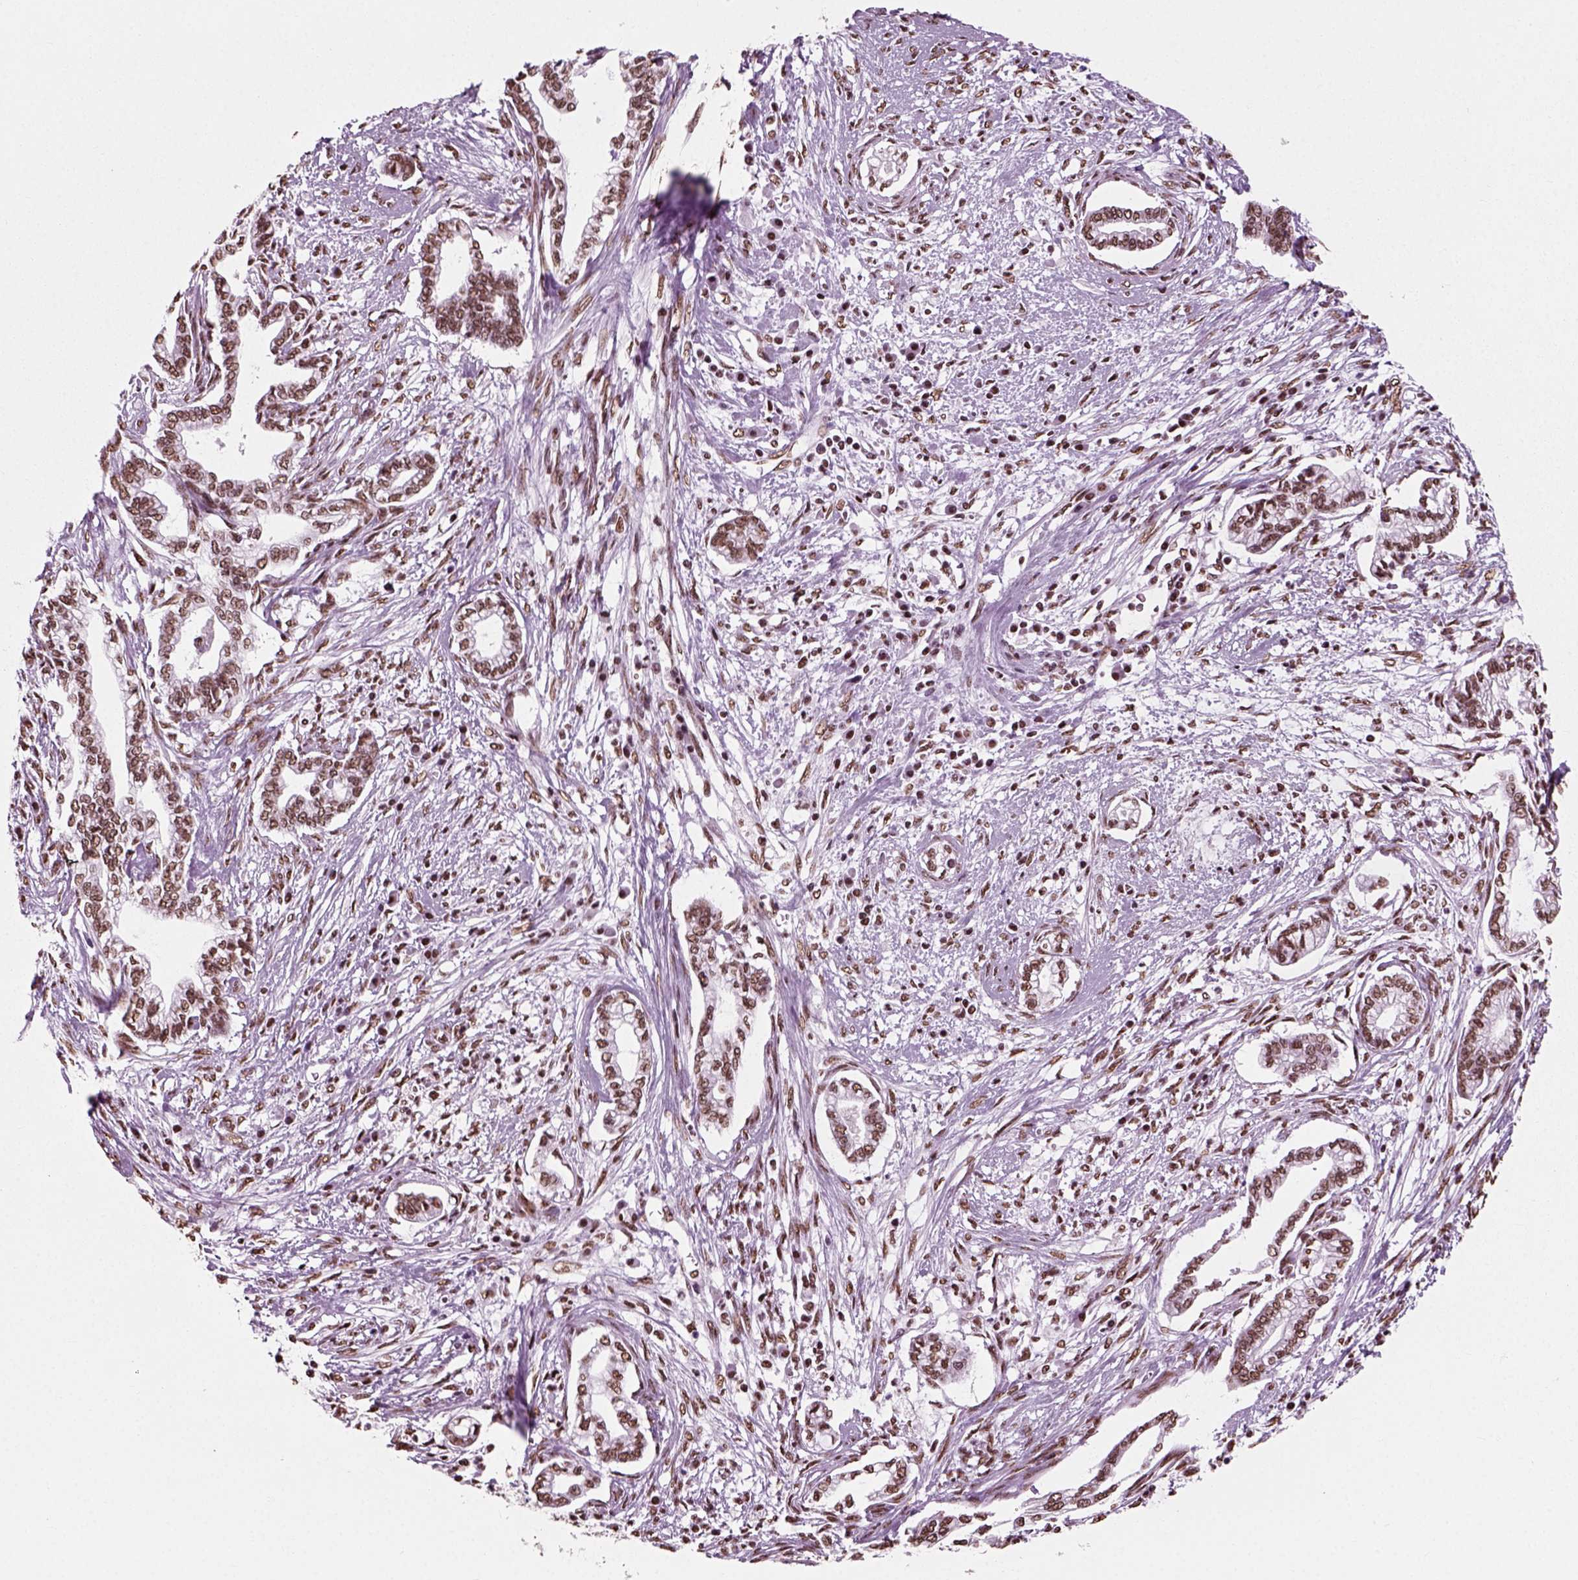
{"staining": {"intensity": "moderate", "quantity": ">75%", "location": "nuclear"}, "tissue": "cervical cancer", "cell_type": "Tumor cells", "image_type": "cancer", "snomed": [{"axis": "morphology", "description": "Adenocarcinoma, NOS"}, {"axis": "topography", "description": "Cervix"}], "caption": "Immunohistochemistry photomicrograph of cervical cancer (adenocarcinoma) stained for a protein (brown), which exhibits medium levels of moderate nuclear expression in approximately >75% of tumor cells.", "gene": "POLR1H", "patient": {"sex": "female", "age": 62}}